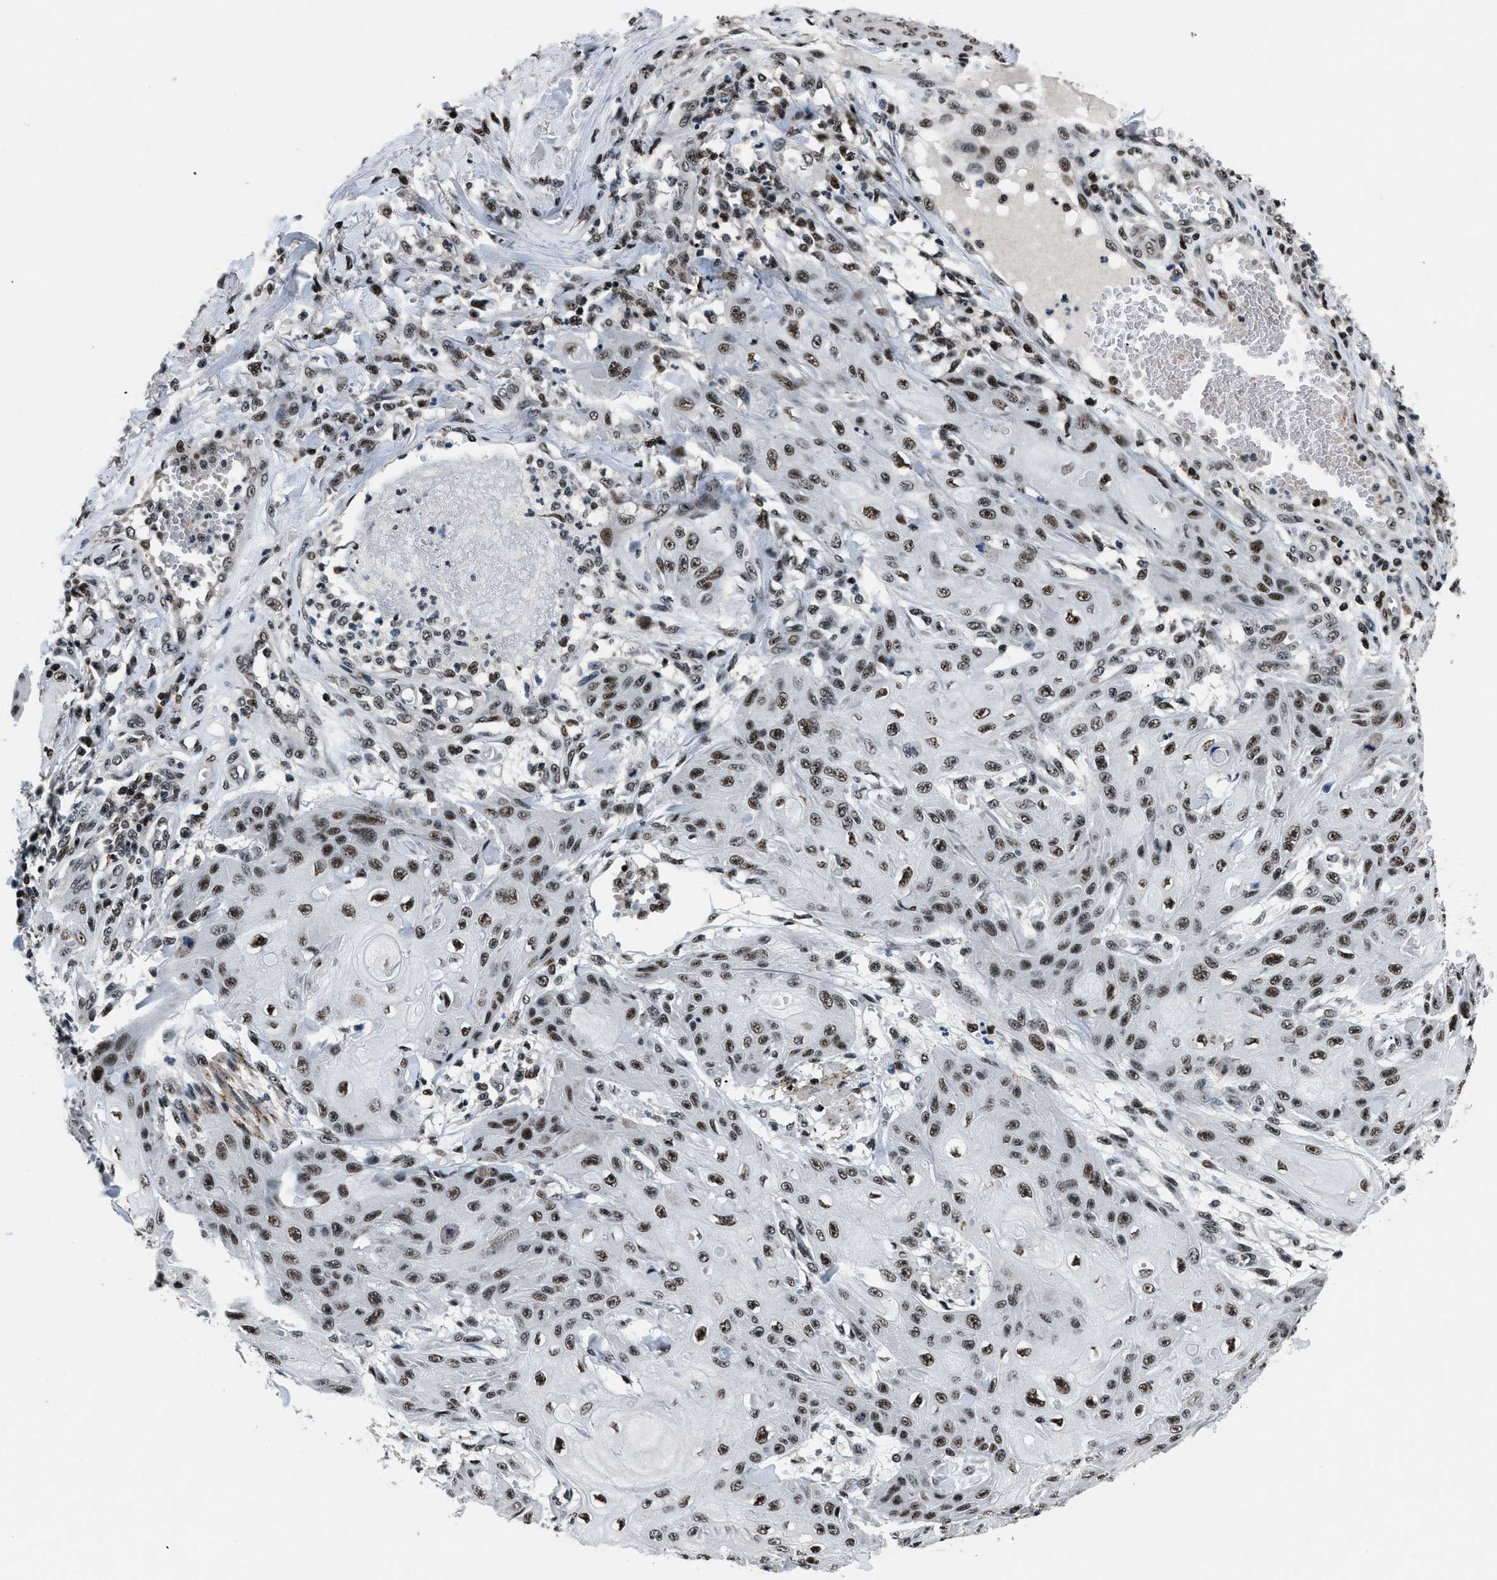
{"staining": {"intensity": "strong", "quantity": ">75%", "location": "nuclear"}, "tissue": "skin cancer", "cell_type": "Tumor cells", "image_type": "cancer", "snomed": [{"axis": "morphology", "description": "Squamous cell carcinoma, NOS"}, {"axis": "topography", "description": "Skin"}], "caption": "Skin squamous cell carcinoma tissue demonstrates strong nuclear positivity in about >75% of tumor cells, visualized by immunohistochemistry. Ihc stains the protein in brown and the nuclei are stained blue.", "gene": "SMARCB1", "patient": {"sex": "male", "age": 74}}